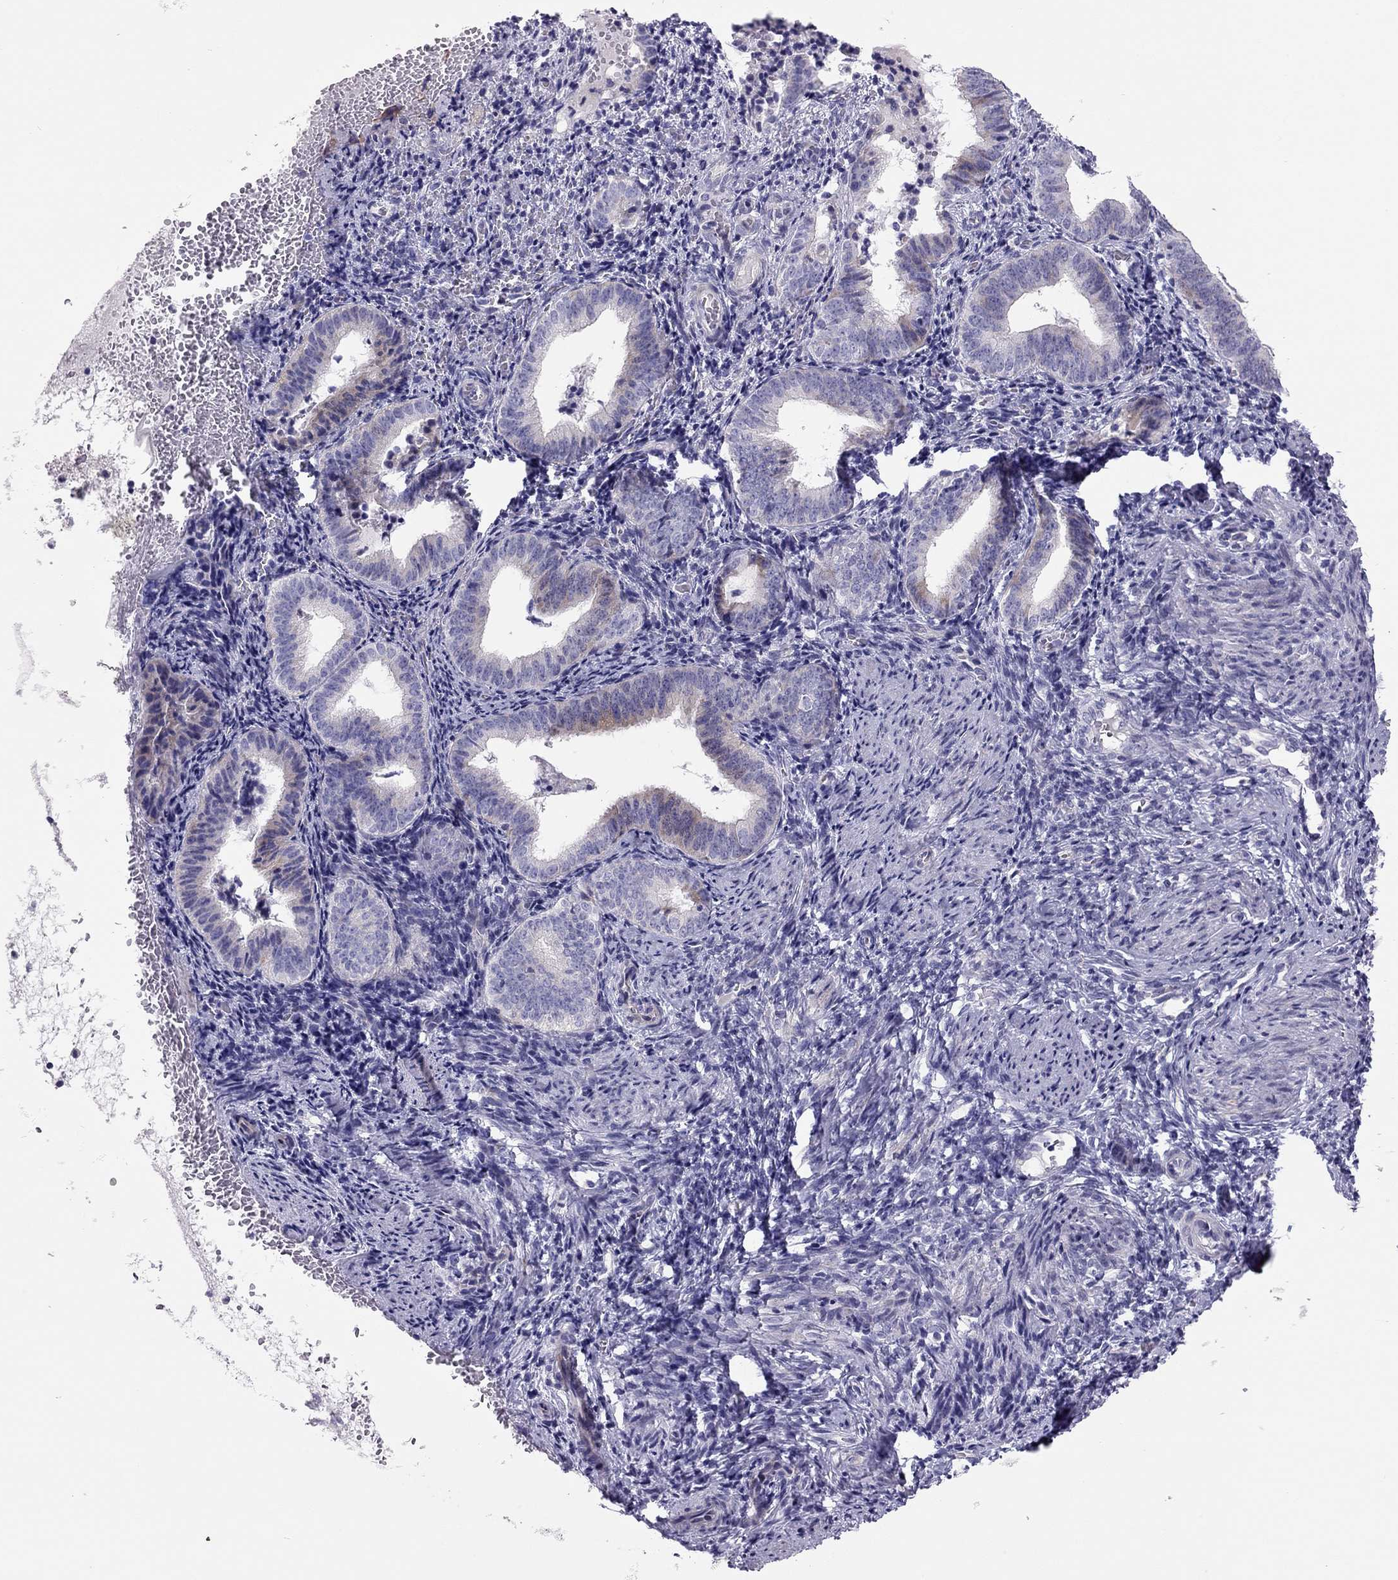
{"staining": {"intensity": "negative", "quantity": "none", "location": "none"}, "tissue": "endometrium", "cell_type": "Cells in endometrial stroma", "image_type": "normal", "snomed": [{"axis": "morphology", "description": "Normal tissue, NOS"}, {"axis": "topography", "description": "Endometrium"}], "caption": "This histopathology image is of benign endometrium stained with immunohistochemistry (IHC) to label a protein in brown with the nuclei are counter-stained blue. There is no expression in cells in endometrial stroma. (DAB (3,3'-diaminobenzidine) immunohistochemistry (IHC), high magnification).", "gene": "SCARB1", "patient": {"sex": "female", "age": 42}}